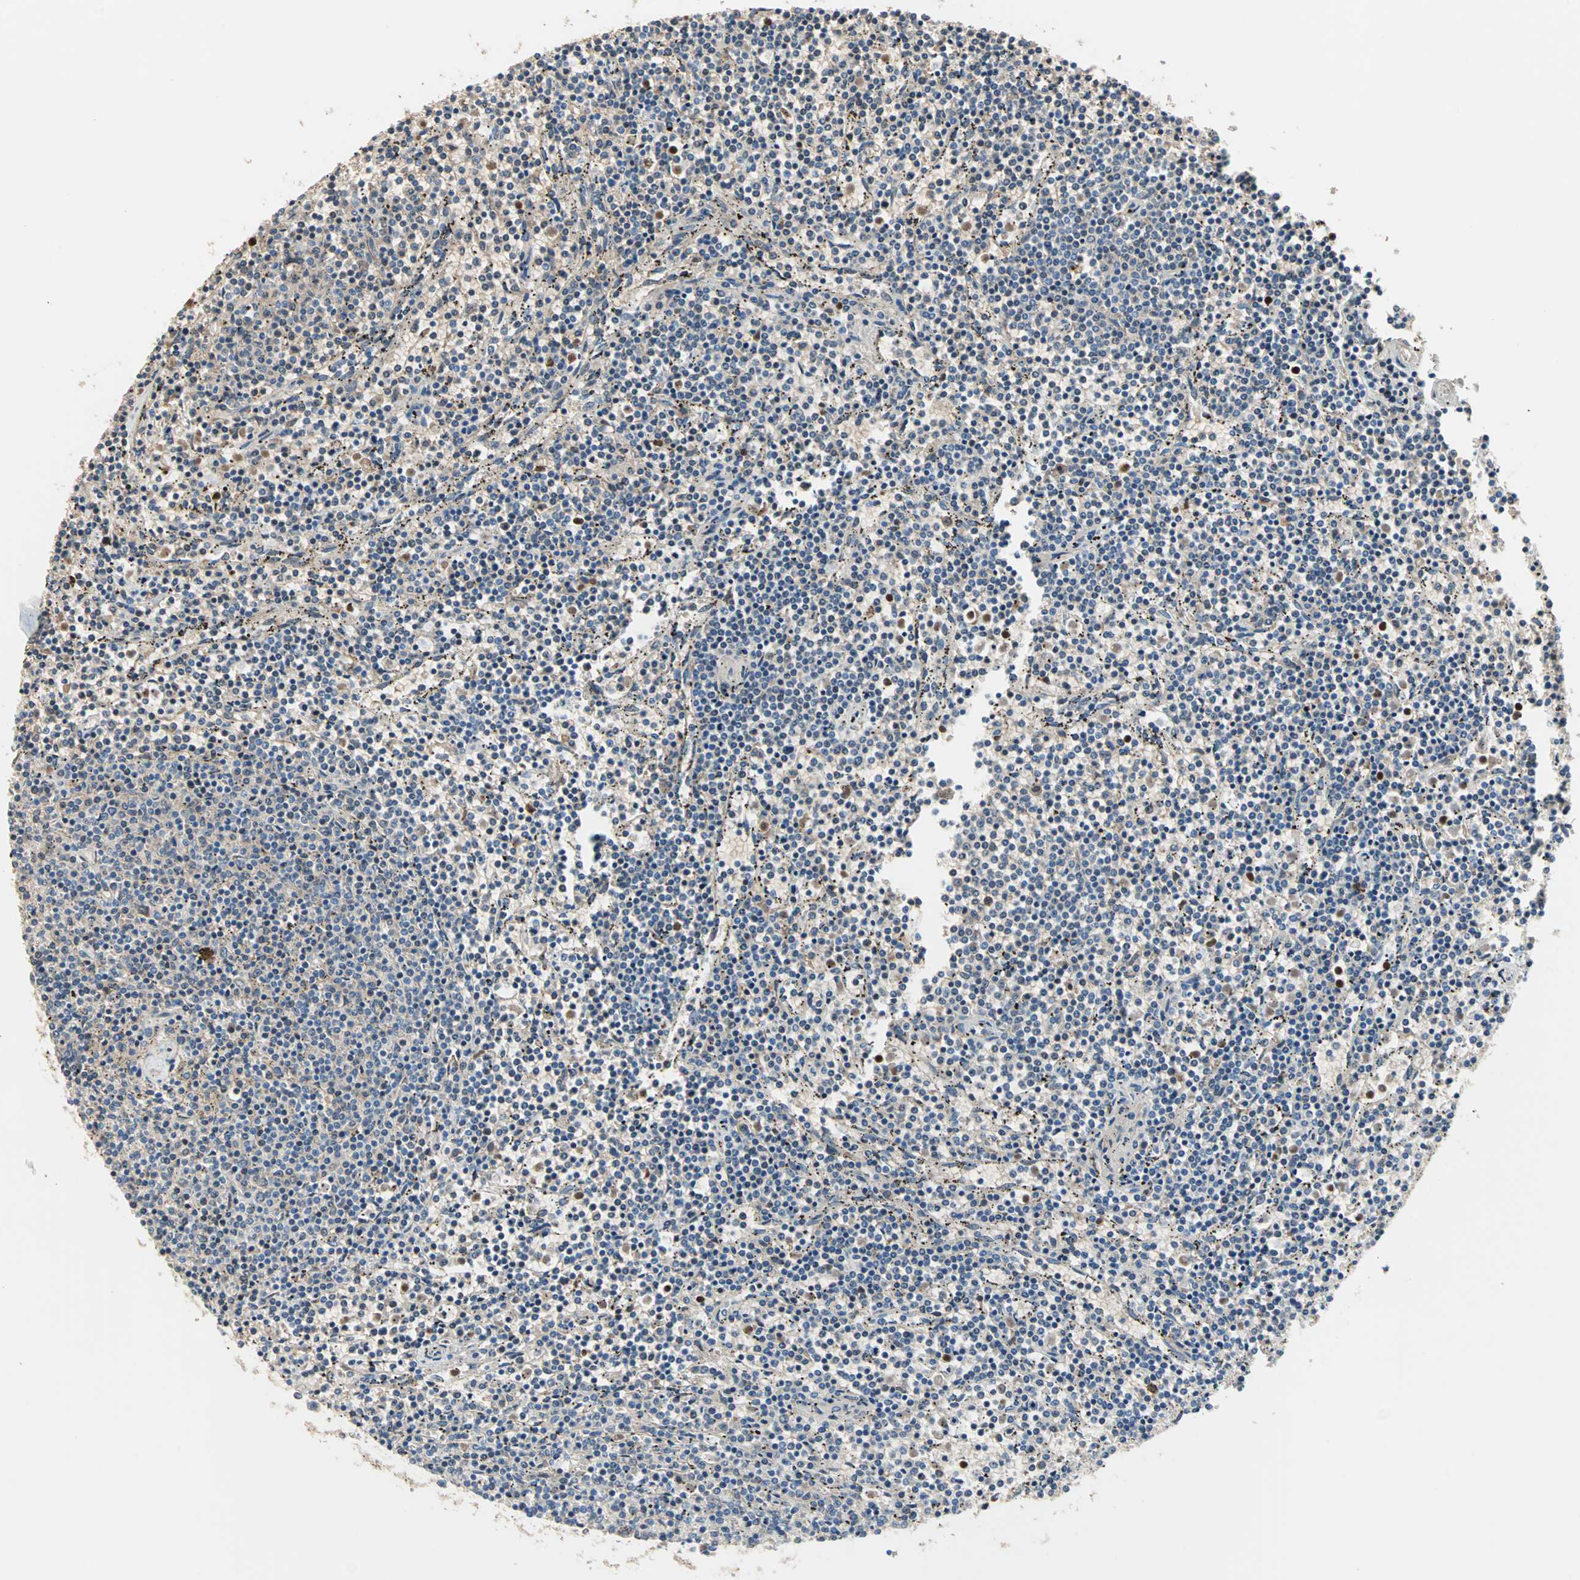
{"staining": {"intensity": "negative", "quantity": "none", "location": "none"}, "tissue": "lymphoma", "cell_type": "Tumor cells", "image_type": "cancer", "snomed": [{"axis": "morphology", "description": "Malignant lymphoma, non-Hodgkin's type, Low grade"}, {"axis": "topography", "description": "Spleen"}], "caption": "Tumor cells show no significant protein expression in low-grade malignant lymphoma, non-Hodgkin's type. (DAB (3,3'-diaminobenzidine) IHC, high magnification).", "gene": "TST", "patient": {"sex": "female", "age": 50}}